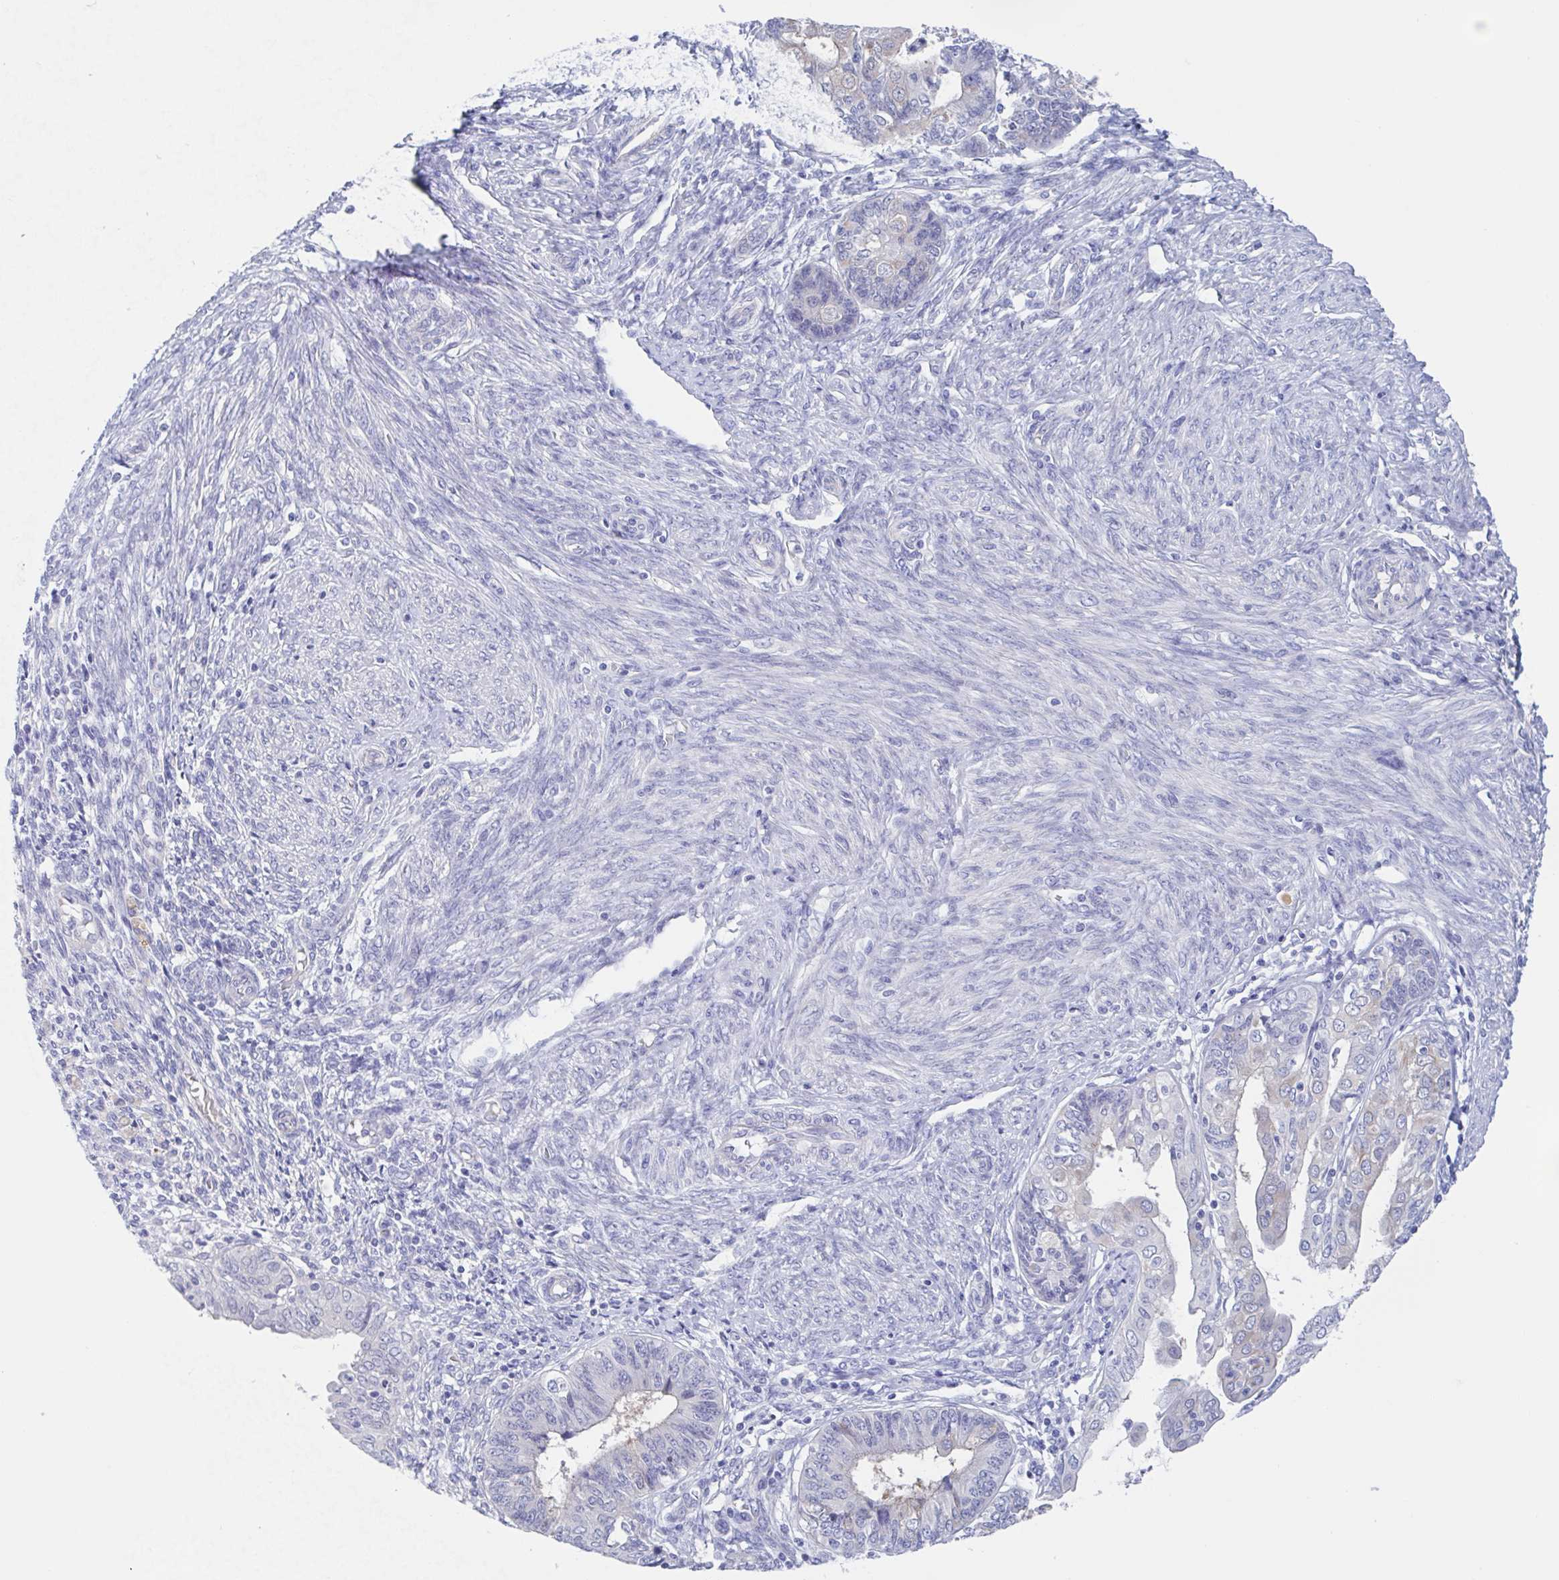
{"staining": {"intensity": "negative", "quantity": "none", "location": "none"}, "tissue": "endometrial cancer", "cell_type": "Tumor cells", "image_type": "cancer", "snomed": [{"axis": "morphology", "description": "Adenocarcinoma, NOS"}, {"axis": "topography", "description": "Endometrium"}], "caption": "IHC photomicrograph of endometrial cancer (adenocarcinoma) stained for a protein (brown), which displays no staining in tumor cells. The staining is performed using DAB brown chromogen with nuclei counter-stained in using hematoxylin.", "gene": "TEX12", "patient": {"sex": "female", "age": 68}}